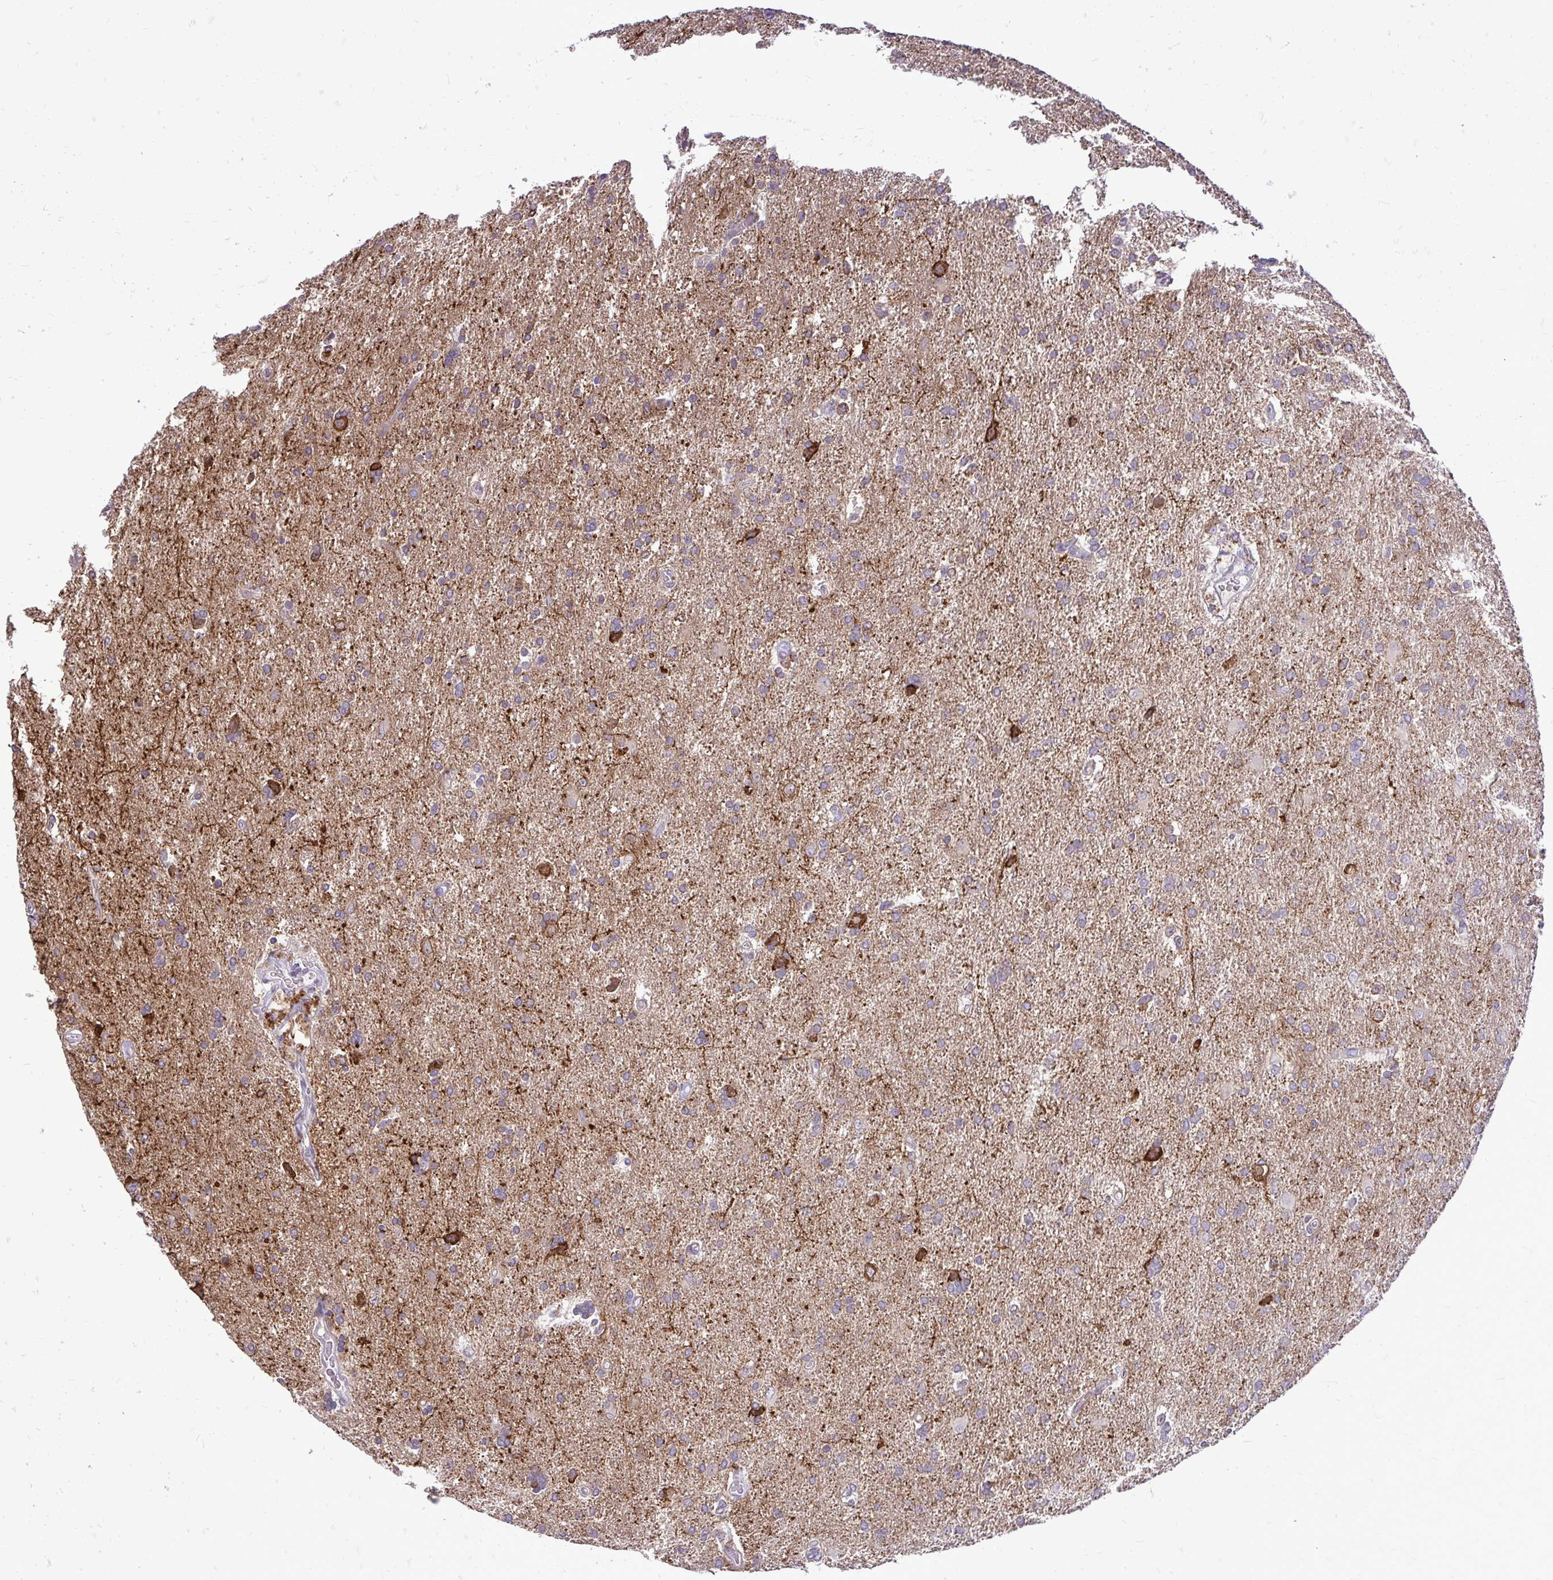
{"staining": {"intensity": "moderate", "quantity": "25%-75%", "location": "cytoplasmic/membranous"}, "tissue": "glioma", "cell_type": "Tumor cells", "image_type": "cancer", "snomed": [{"axis": "morphology", "description": "Glioma, malignant, High grade"}, {"axis": "topography", "description": "Brain"}], "caption": "There is medium levels of moderate cytoplasmic/membranous expression in tumor cells of glioma, as demonstrated by immunohistochemical staining (brown color).", "gene": "SPTBN2", "patient": {"sex": "male", "age": 68}}